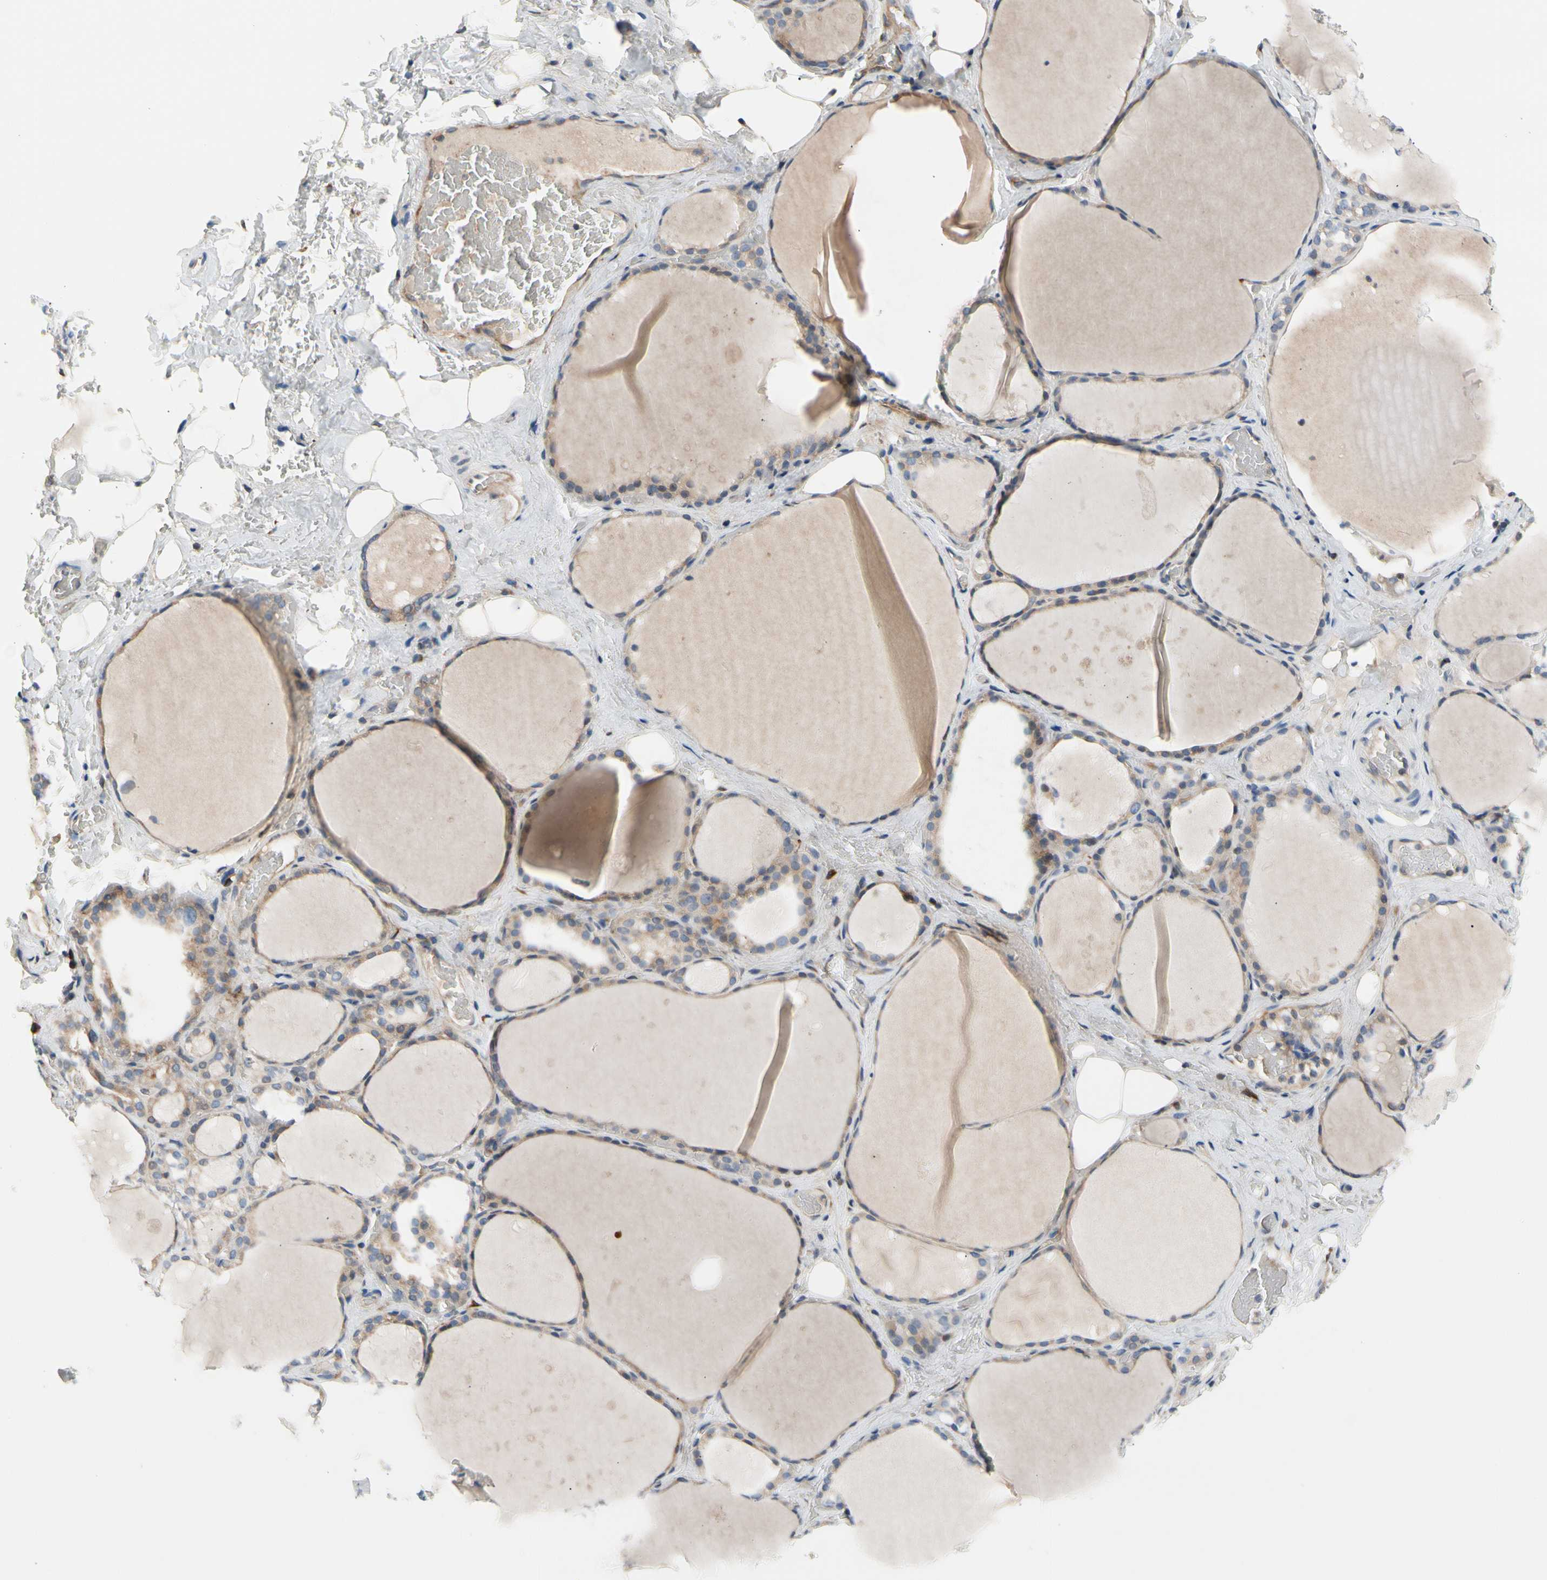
{"staining": {"intensity": "weak", "quantity": ">75%", "location": "cytoplasmic/membranous"}, "tissue": "thyroid gland", "cell_type": "Glandular cells", "image_type": "normal", "snomed": [{"axis": "morphology", "description": "Normal tissue, NOS"}, {"axis": "topography", "description": "Thyroid gland"}], "caption": "Glandular cells display weak cytoplasmic/membranous positivity in about >75% of cells in normal thyroid gland.", "gene": "MAP3K3", "patient": {"sex": "male", "age": 61}}